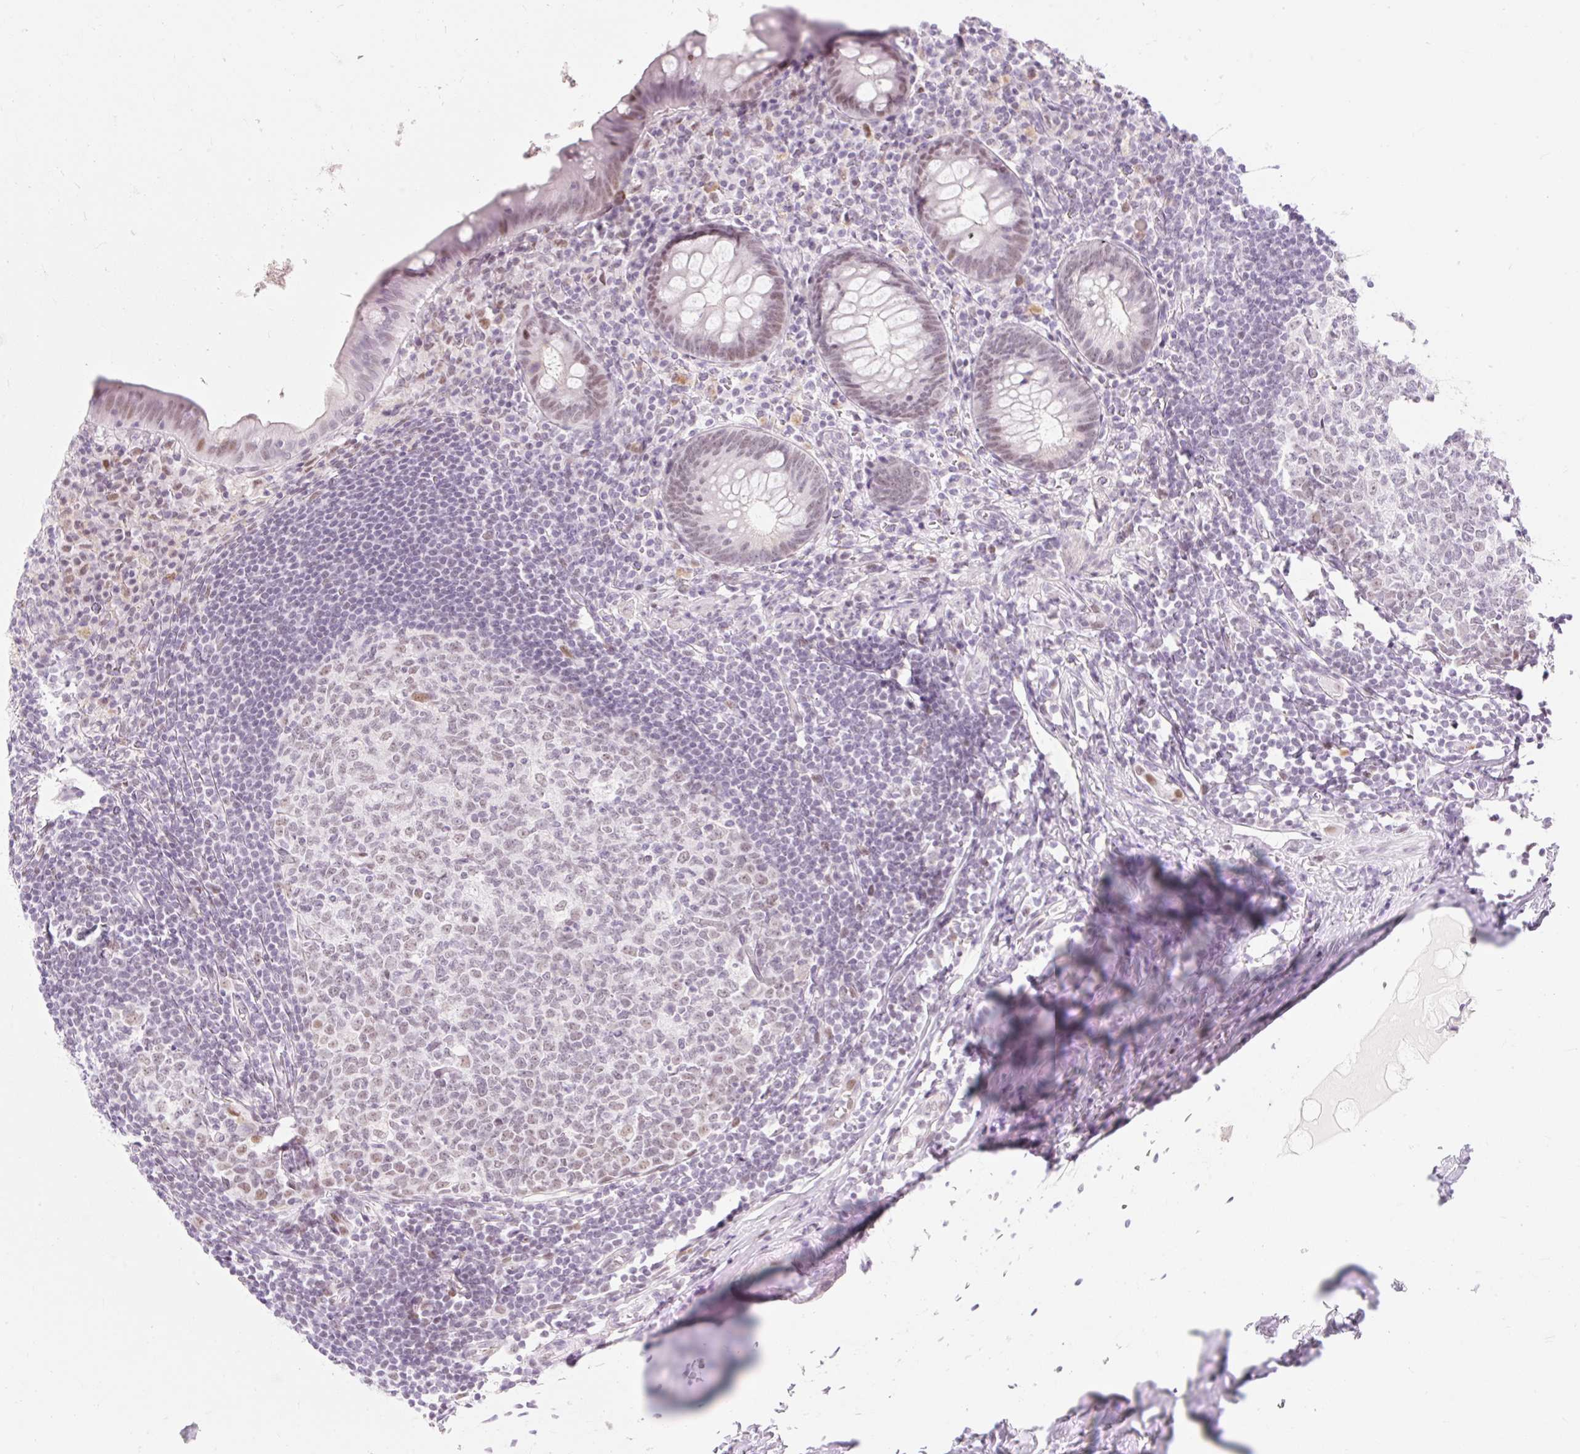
{"staining": {"intensity": "moderate", "quantity": "25%-75%", "location": "nuclear"}, "tissue": "appendix", "cell_type": "Glandular cells", "image_type": "normal", "snomed": [{"axis": "morphology", "description": "Normal tissue, NOS"}, {"axis": "topography", "description": "Appendix"}], "caption": "This image displays immunohistochemistry (IHC) staining of benign human appendix, with medium moderate nuclear positivity in approximately 25%-75% of glandular cells.", "gene": "H2BW1", "patient": {"sex": "female", "age": 51}}